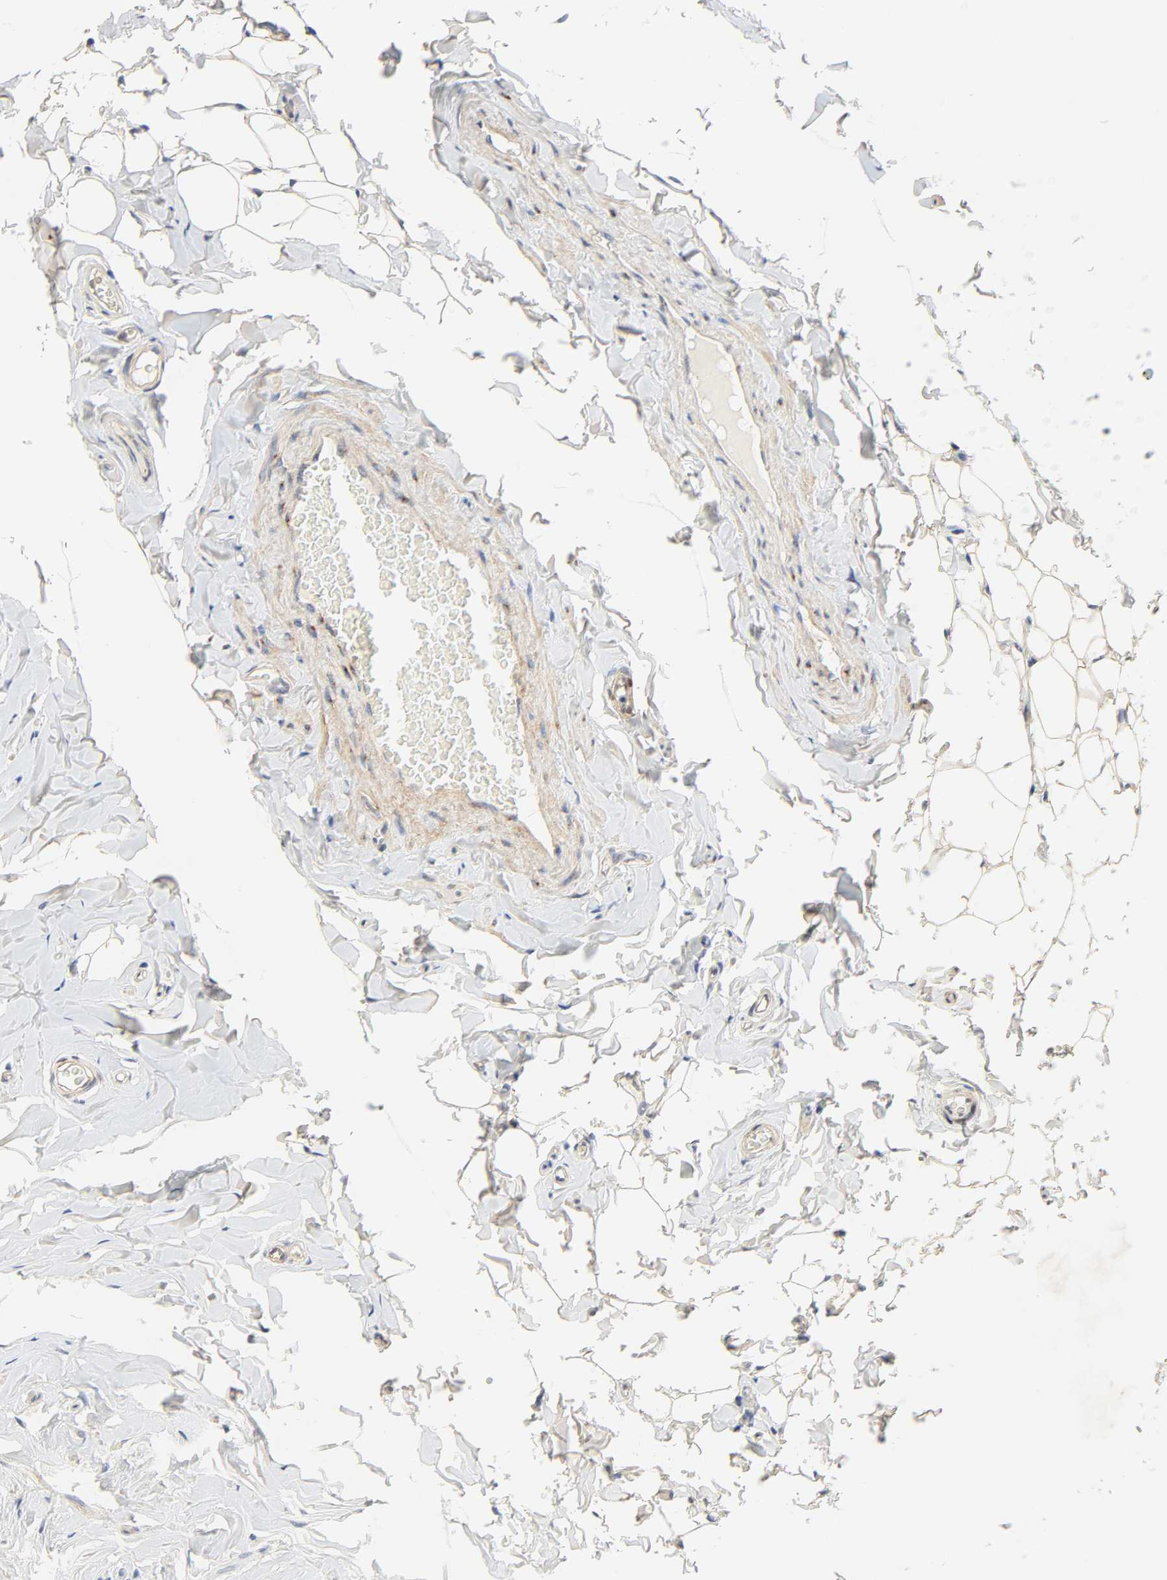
{"staining": {"intensity": "negative", "quantity": "none", "location": "none"}, "tissue": "epididymis", "cell_type": "Glandular cells", "image_type": "normal", "snomed": [{"axis": "morphology", "description": "Normal tissue, NOS"}, {"axis": "topography", "description": "Epididymis"}], "caption": "This micrograph is of benign epididymis stained with immunohistochemistry (IHC) to label a protein in brown with the nuclei are counter-stained blue. There is no positivity in glandular cells.", "gene": "BORCS8", "patient": {"sex": "male", "age": 26}}